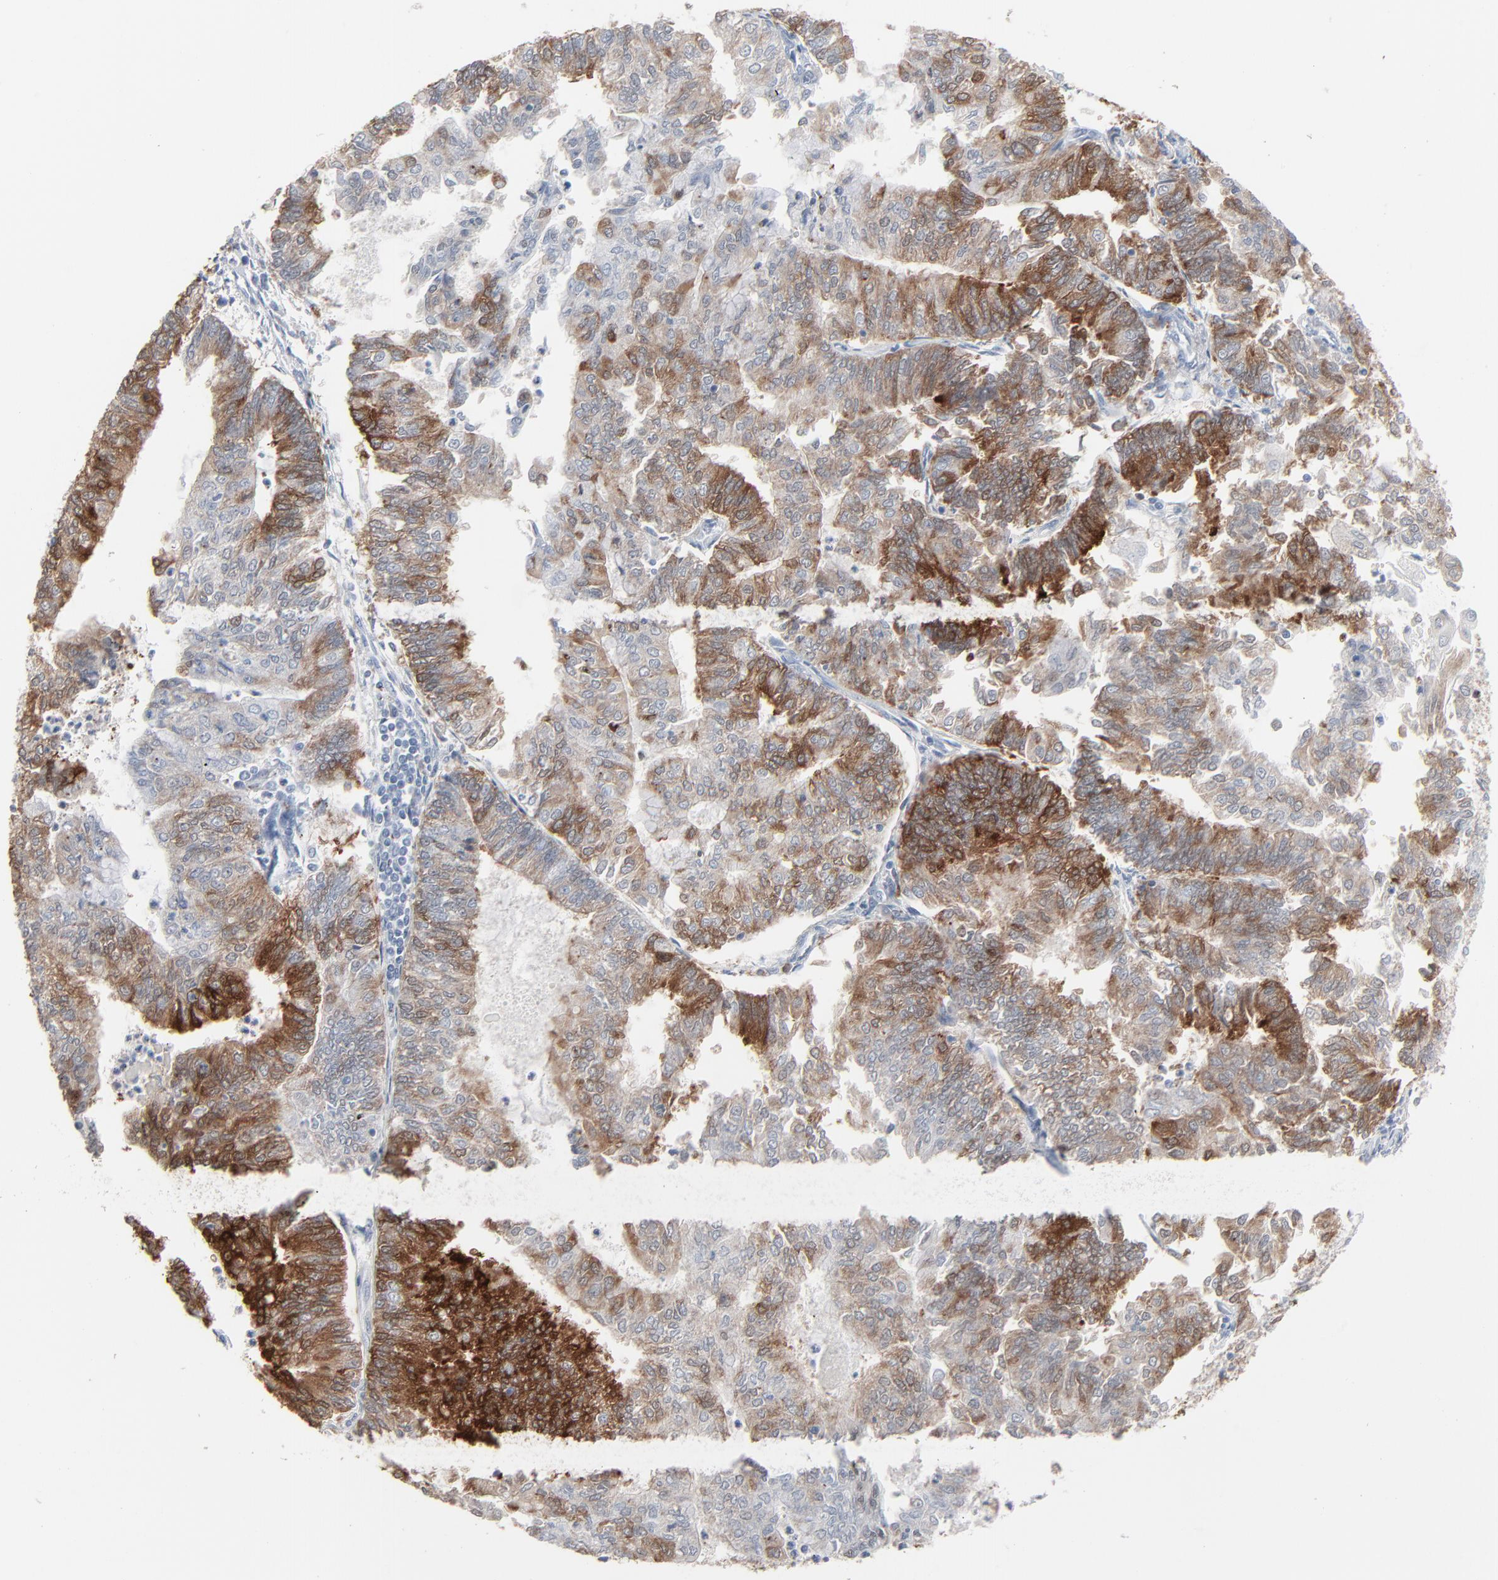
{"staining": {"intensity": "strong", "quantity": "25%-75%", "location": "cytoplasmic/membranous"}, "tissue": "endometrial cancer", "cell_type": "Tumor cells", "image_type": "cancer", "snomed": [{"axis": "morphology", "description": "Adenocarcinoma, NOS"}, {"axis": "topography", "description": "Endometrium"}], "caption": "Strong cytoplasmic/membranous staining for a protein is identified in about 25%-75% of tumor cells of endometrial cancer (adenocarcinoma) using immunohistochemistry.", "gene": "PHGDH", "patient": {"sex": "female", "age": 59}}